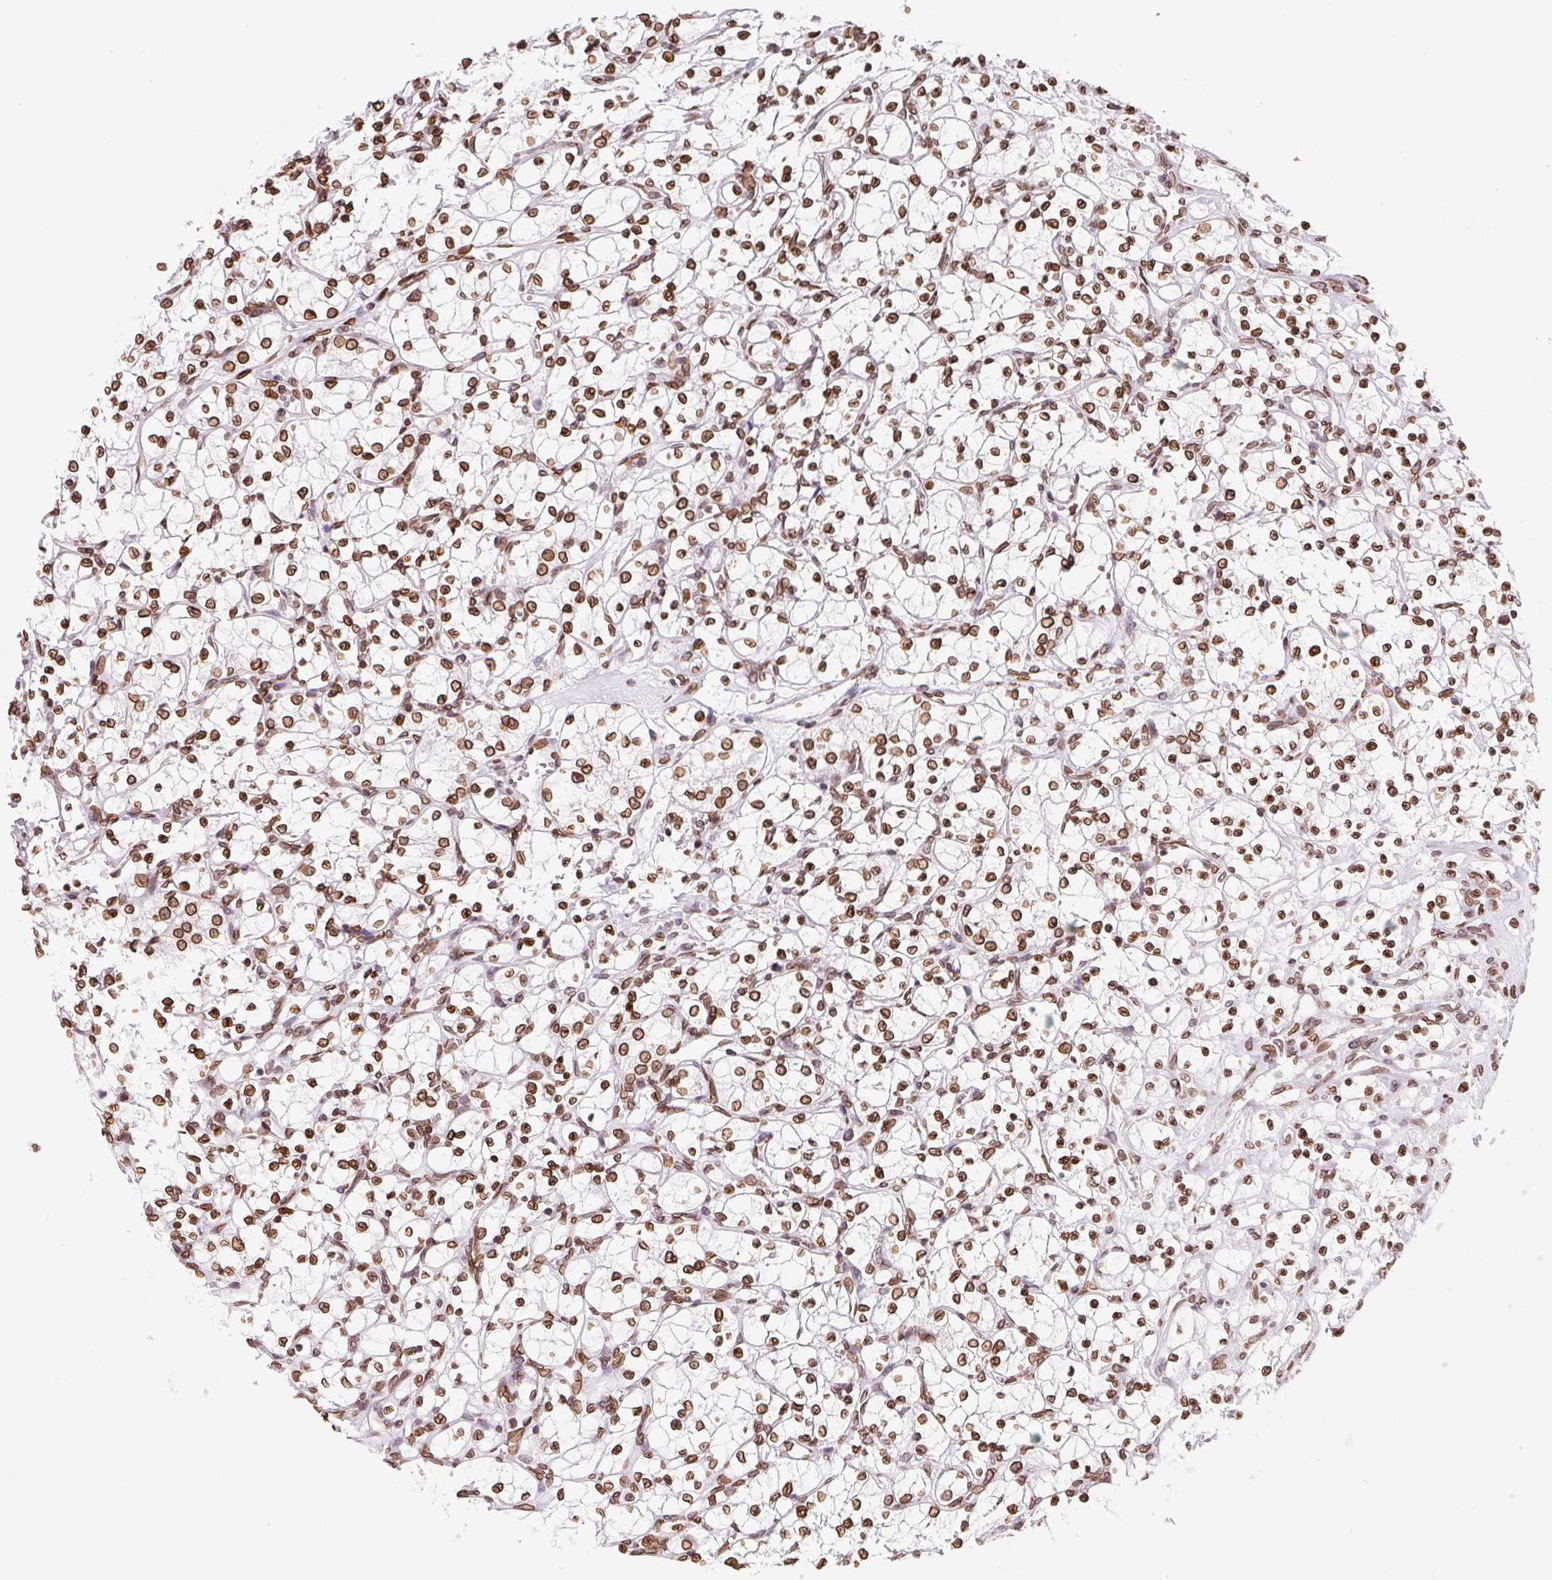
{"staining": {"intensity": "strong", "quantity": ">75%", "location": "cytoplasmic/membranous,nuclear"}, "tissue": "renal cancer", "cell_type": "Tumor cells", "image_type": "cancer", "snomed": [{"axis": "morphology", "description": "Adenocarcinoma, NOS"}, {"axis": "topography", "description": "Kidney"}], "caption": "Approximately >75% of tumor cells in renal cancer reveal strong cytoplasmic/membranous and nuclear protein staining as visualized by brown immunohistochemical staining.", "gene": "LMNB2", "patient": {"sex": "female", "age": 69}}